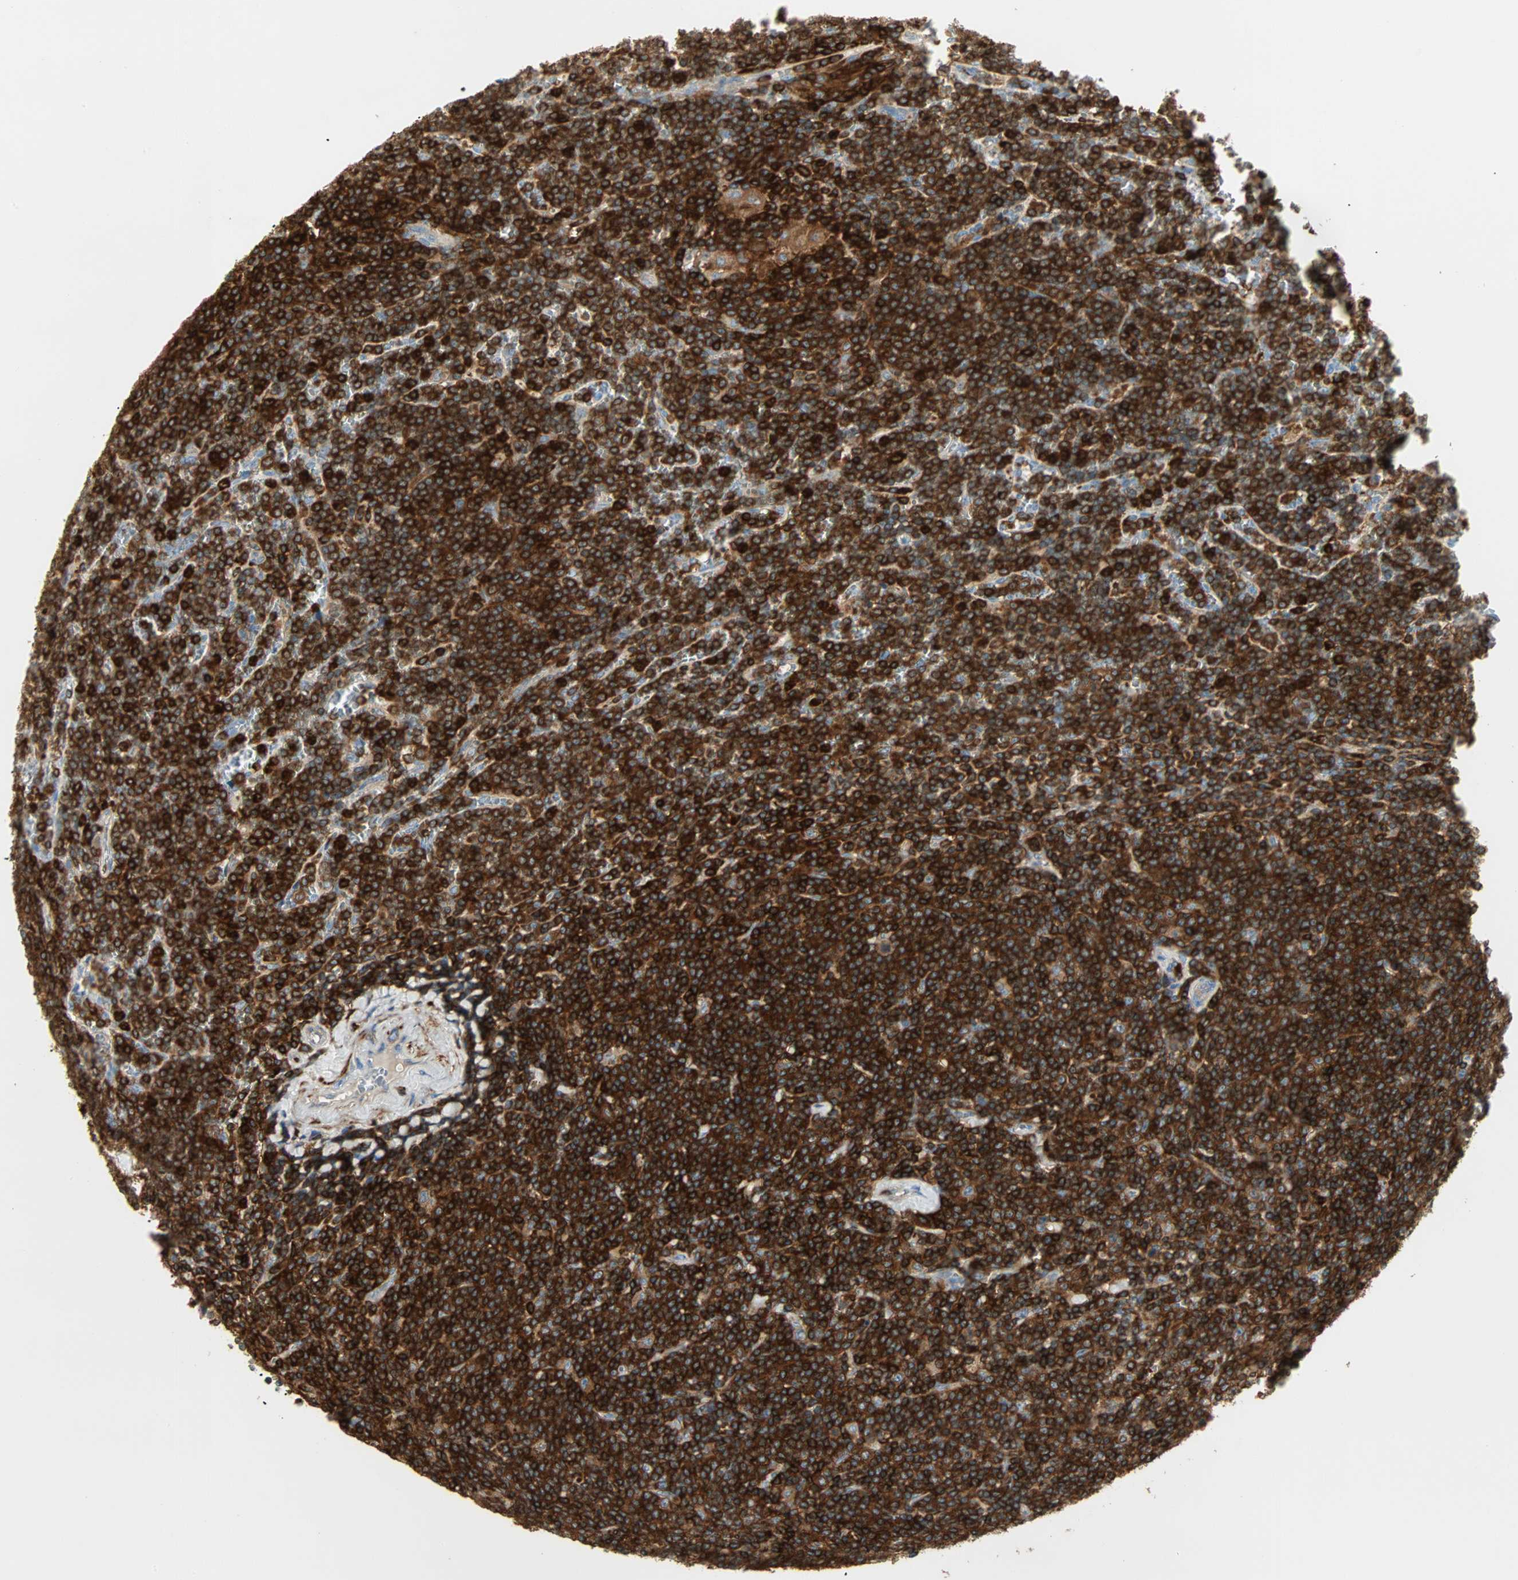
{"staining": {"intensity": "strong", "quantity": ">75%", "location": "cytoplasmic/membranous"}, "tissue": "lymphoma", "cell_type": "Tumor cells", "image_type": "cancer", "snomed": [{"axis": "morphology", "description": "Malignant lymphoma, non-Hodgkin's type, Low grade"}, {"axis": "topography", "description": "Spleen"}], "caption": "Protein expression analysis of human lymphoma reveals strong cytoplasmic/membranous expression in about >75% of tumor cells.", "gene": "FMNL1", "patient": {"sex": "female", "age": 19}}